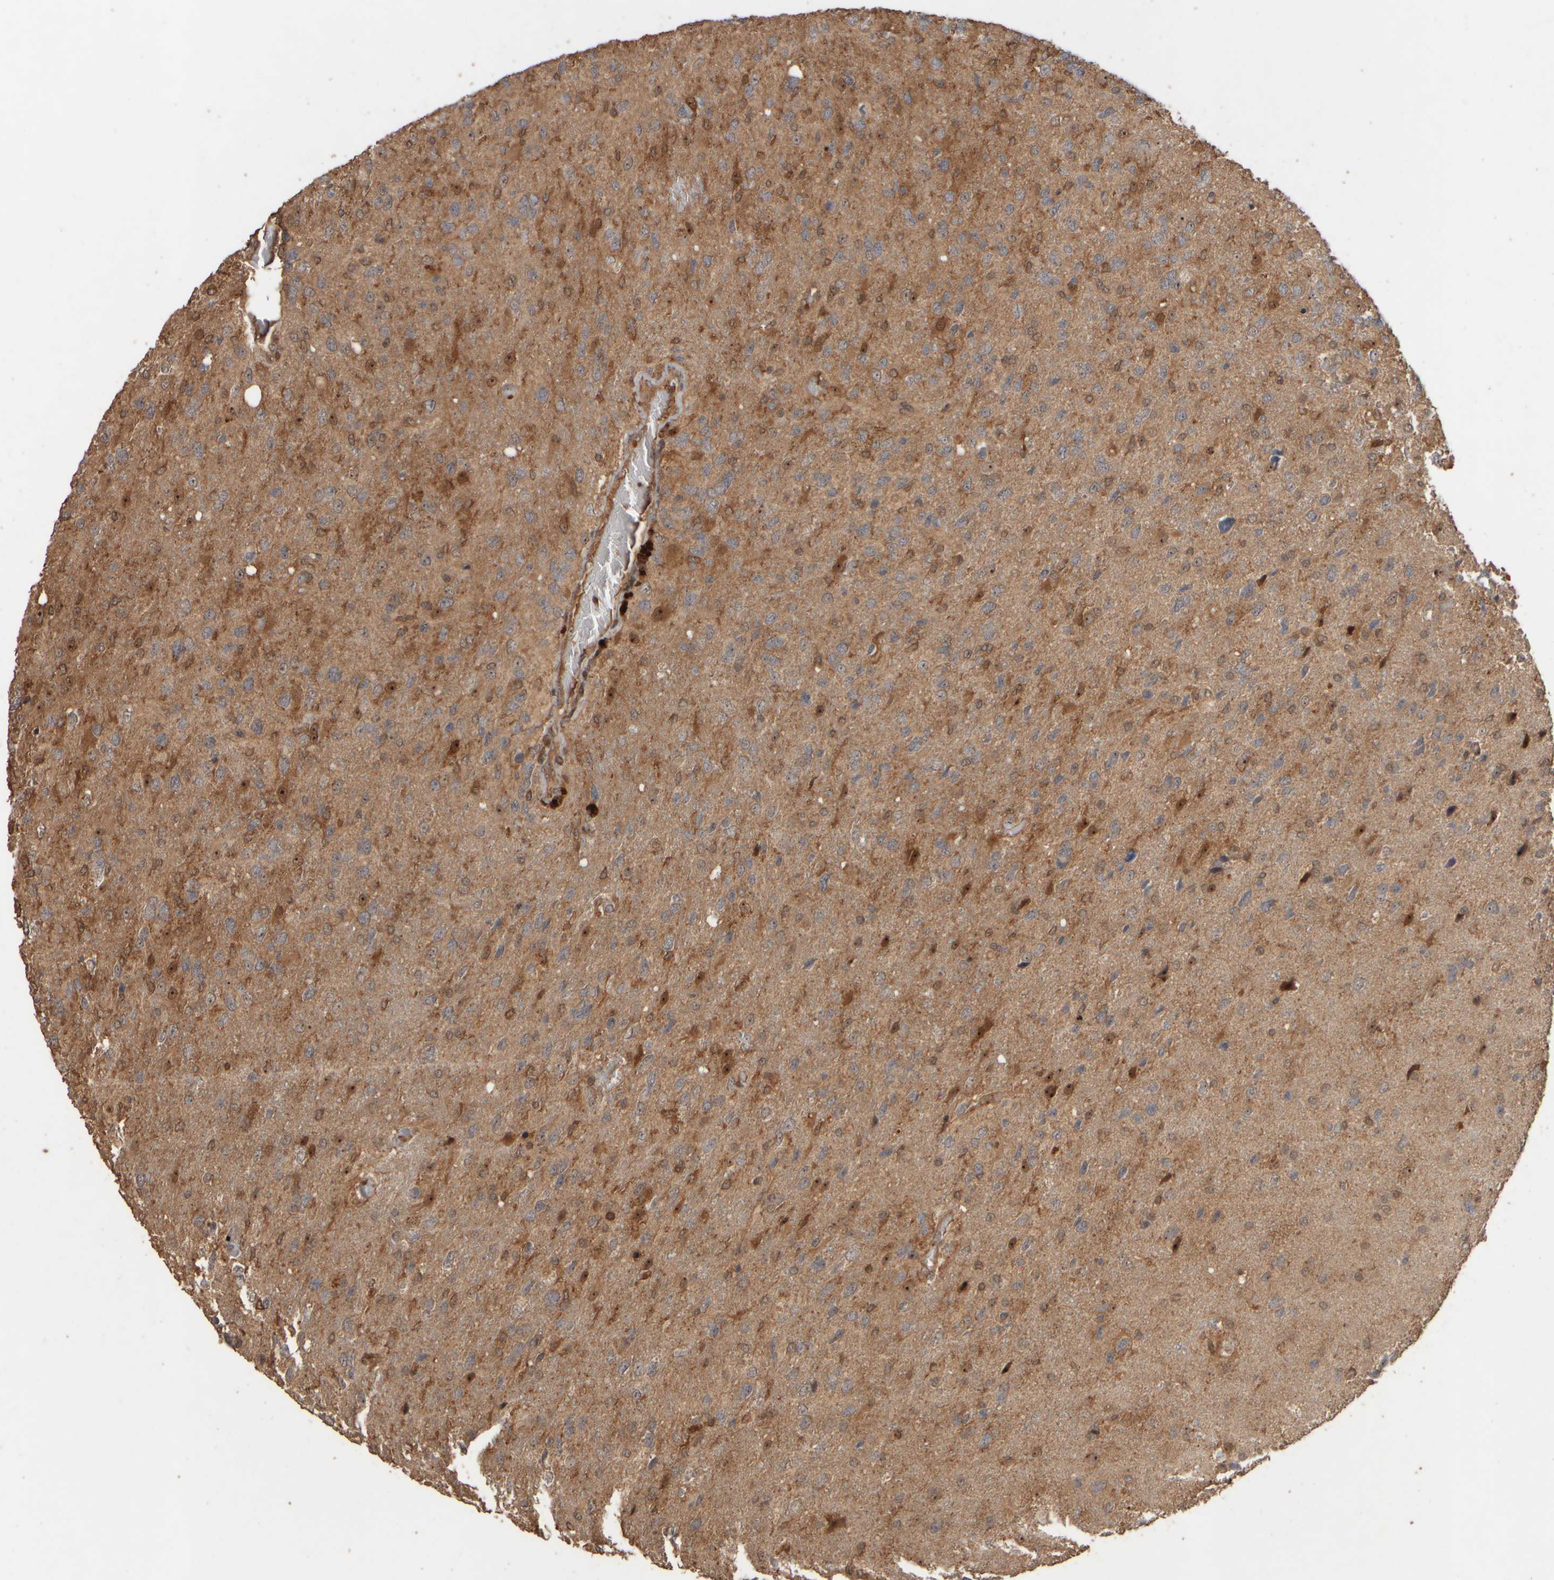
{"staining": {"intensity": "moderate", "quantity": "25%-75%", "location": "cytoplasmic/membranous,nuclear"}, "tissue": "glioma", "cell_type": "Tumor cells", "image_type": "cancer", "snomed": [{"axis": "morphology", "description": "Glioma, malignant, High grade"}, {"axis": "topography", "description": "Brain"}], "caption": "This is an image of IHC staining of high-grade glioma (malignant), which shows moderate staining in the cytoplasmic/membranous and nuclear of tumor cells.", "gene": "SPHK1", "patient": {"sex": "female", "age": 58}}